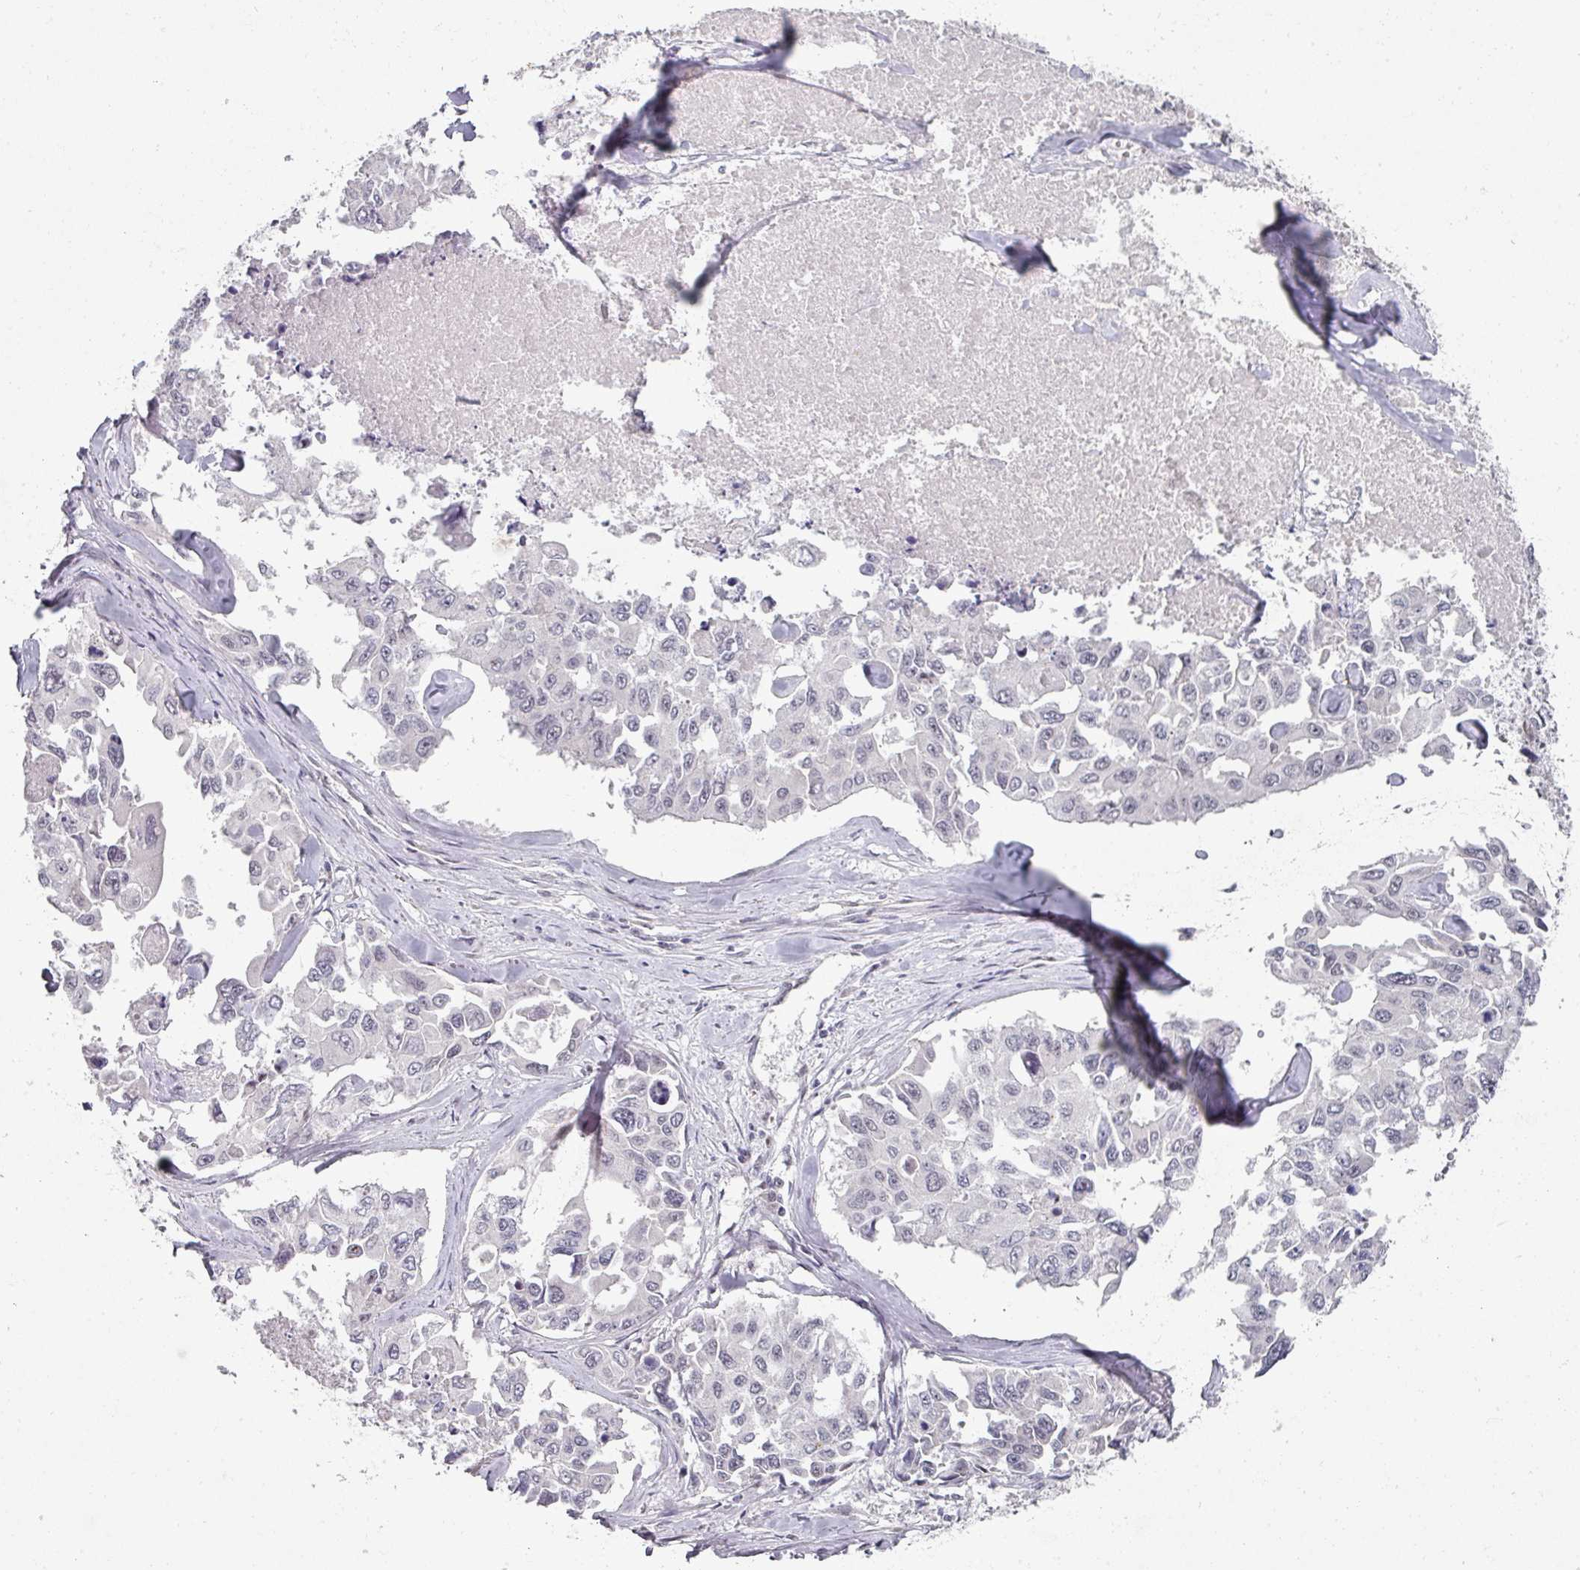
{"staining": {"intensity": "negative", "quantity": "none", "location": "none"}, "tissue": "lung cancer", "cell_type": "Tumor cells", "image_type": "cancer", "snomed": [{"axis": "morphology", "description": "Adenocarcinoma, NOS"}, {"axis": "topography", "description": "Lung"}], "caption": "Immunohistochemical staining of human lung cancer exhibits no significant positivity in tumor cells. (Brightfield microscopy of DAB immunohistochemistry (IHC) at high magnification).", "gene": "TMCC1", "patient": {"sex": "male", "age": 64}}